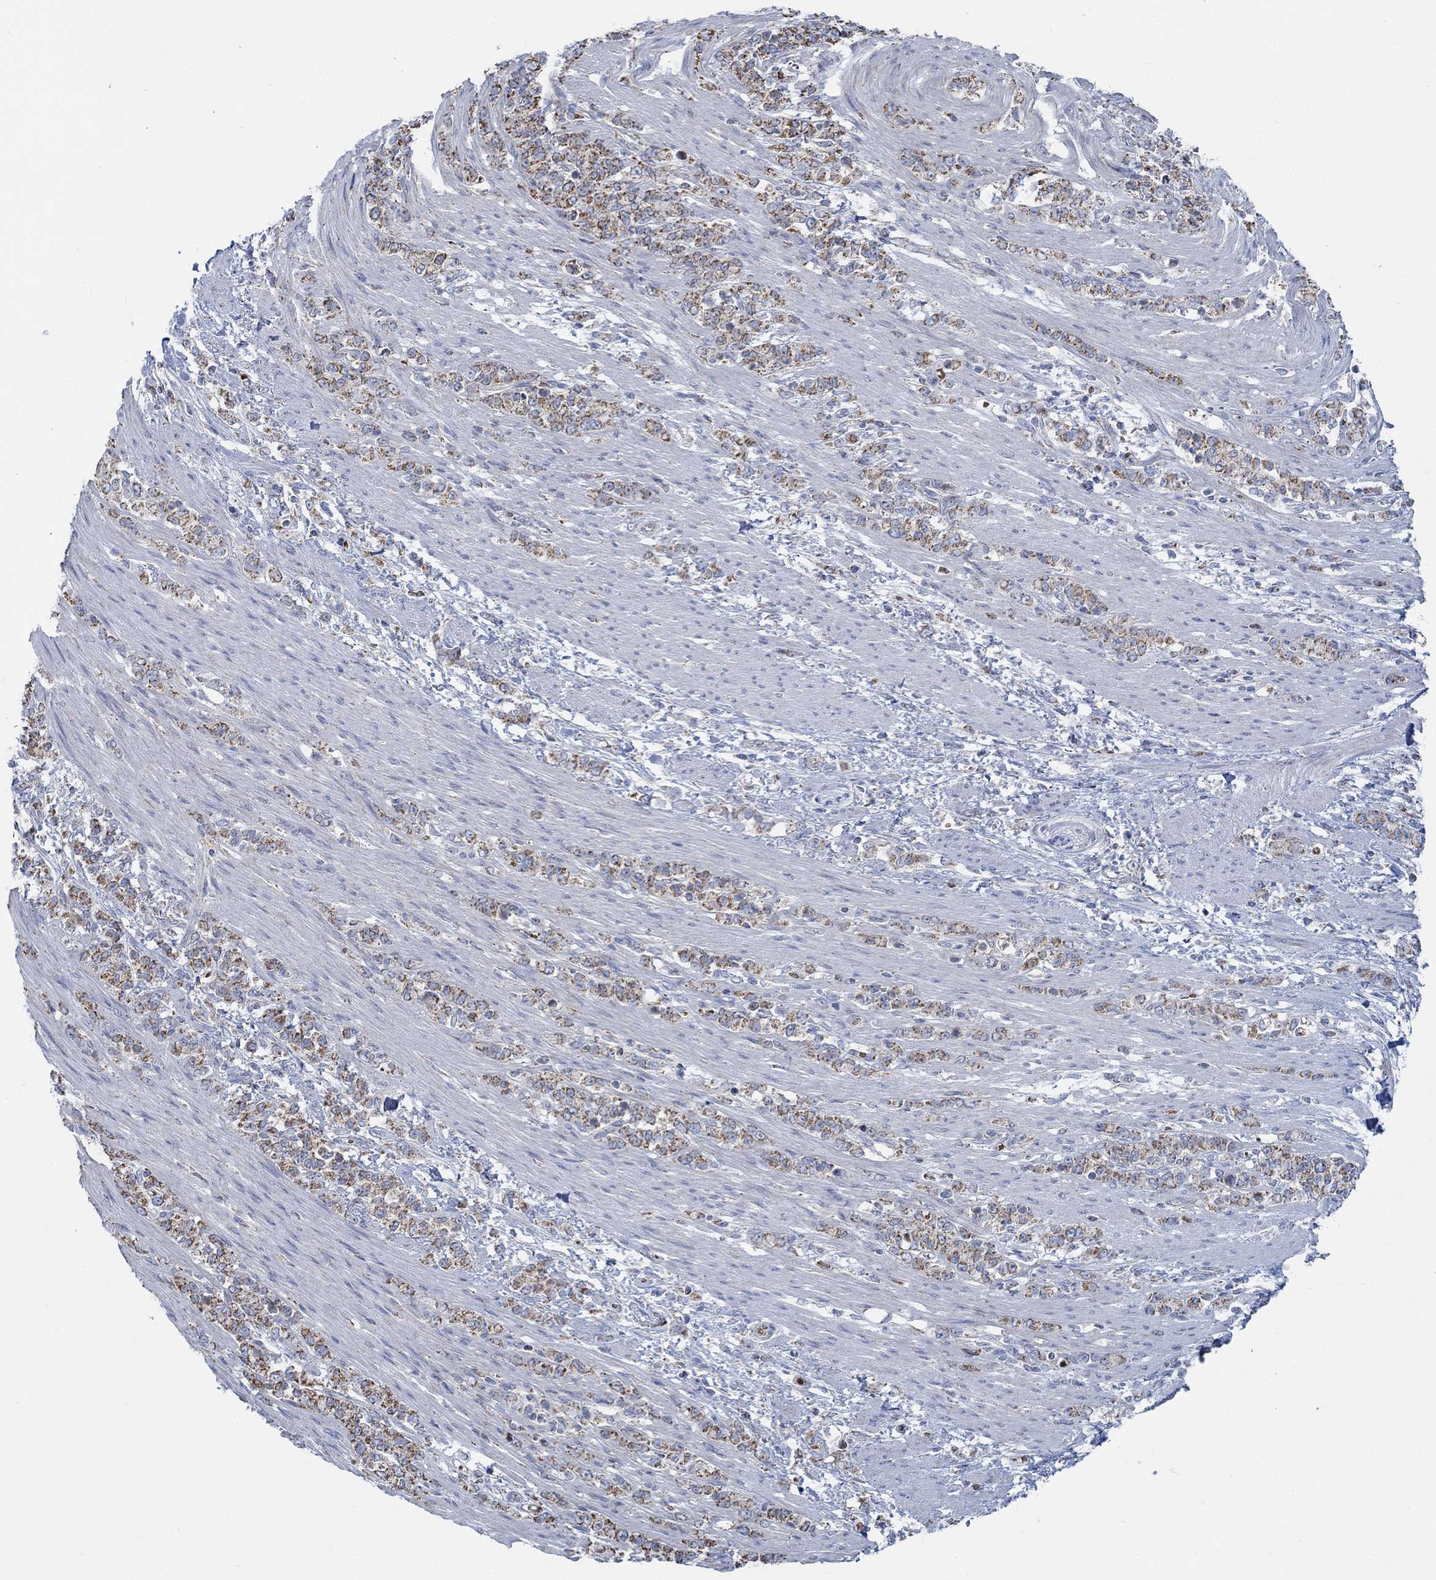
{"staining": {"intensity": "strong", "quantity": "25%-75%", "location": "cytoplasmic/membranous"}, "tissue": "stomach cancer", "cell_type": "Tumor cells", "image_type": "cancer", "snomed": [{"axis": "morphology", "description": "Normal tissue, NOS"}, {"axis": "morphology", "description": "Adenocarcinoma, NOS"}, {"axis": "topography", "description": "Stomach"}], "caption": "Strong cytoplasmic/membranous protein staining is identified in about 25%-75% of tumor cells in adenocarcinoma (stomach).", "gene": "GLOD5", "patient": {"sex": "female", "age": 79}}